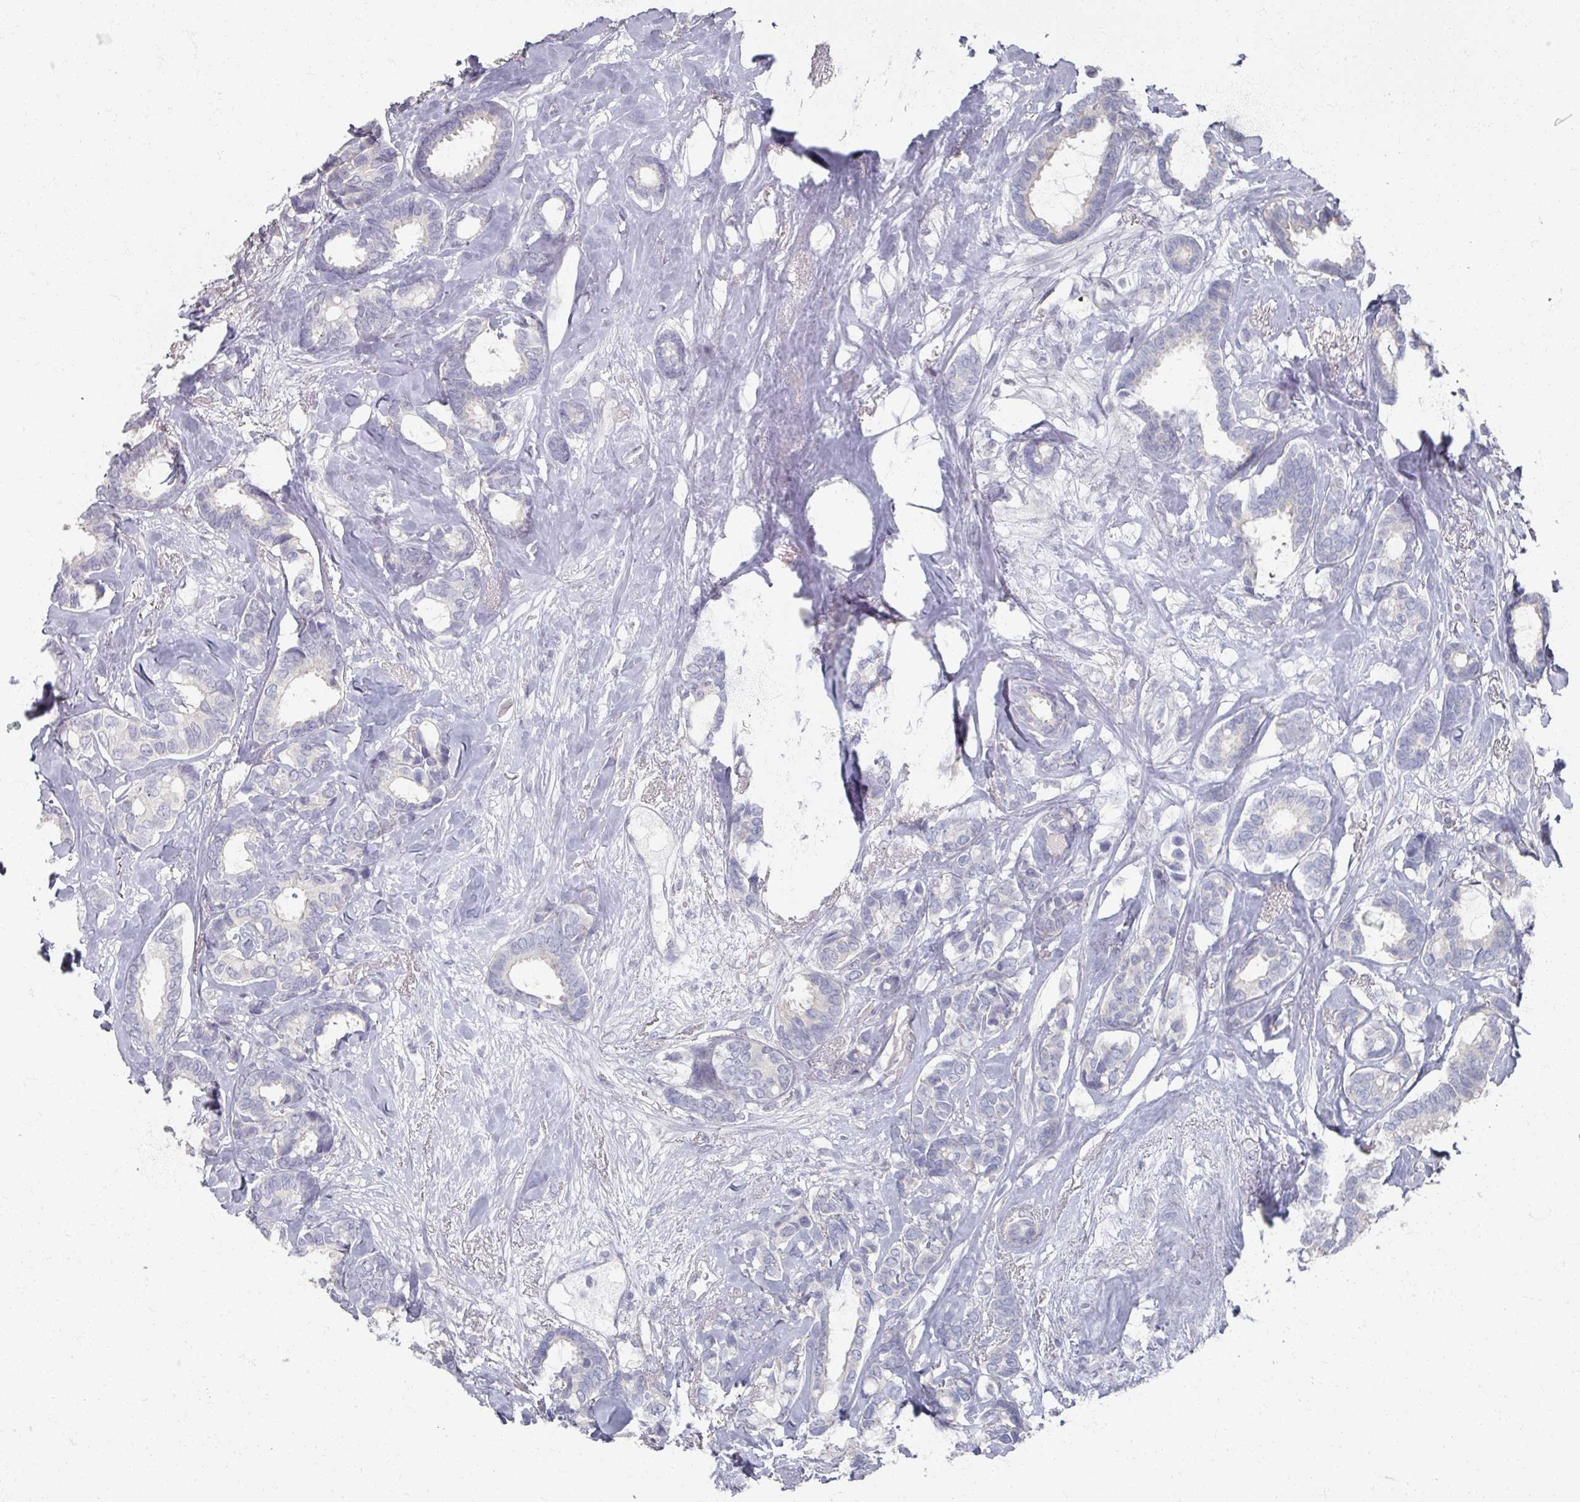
{"staining": {"intensity": "negative", "quantity": "none", "location": "none"}, "tissue": "breast cancer", "cell_type": "Tumor cells", "image_type": "cancer", "snomed": [{"axis": "morphology", "description": "Duct carcinoma"}, {"axis": "topography", "description": "Breast"}], "caption": "This is an immunohistochemistry photomicrograph of human breast cancer. There is no expression in tumor cells.", "gene": "TTYH3", "patient": {"sex": "female", "age": 87}}